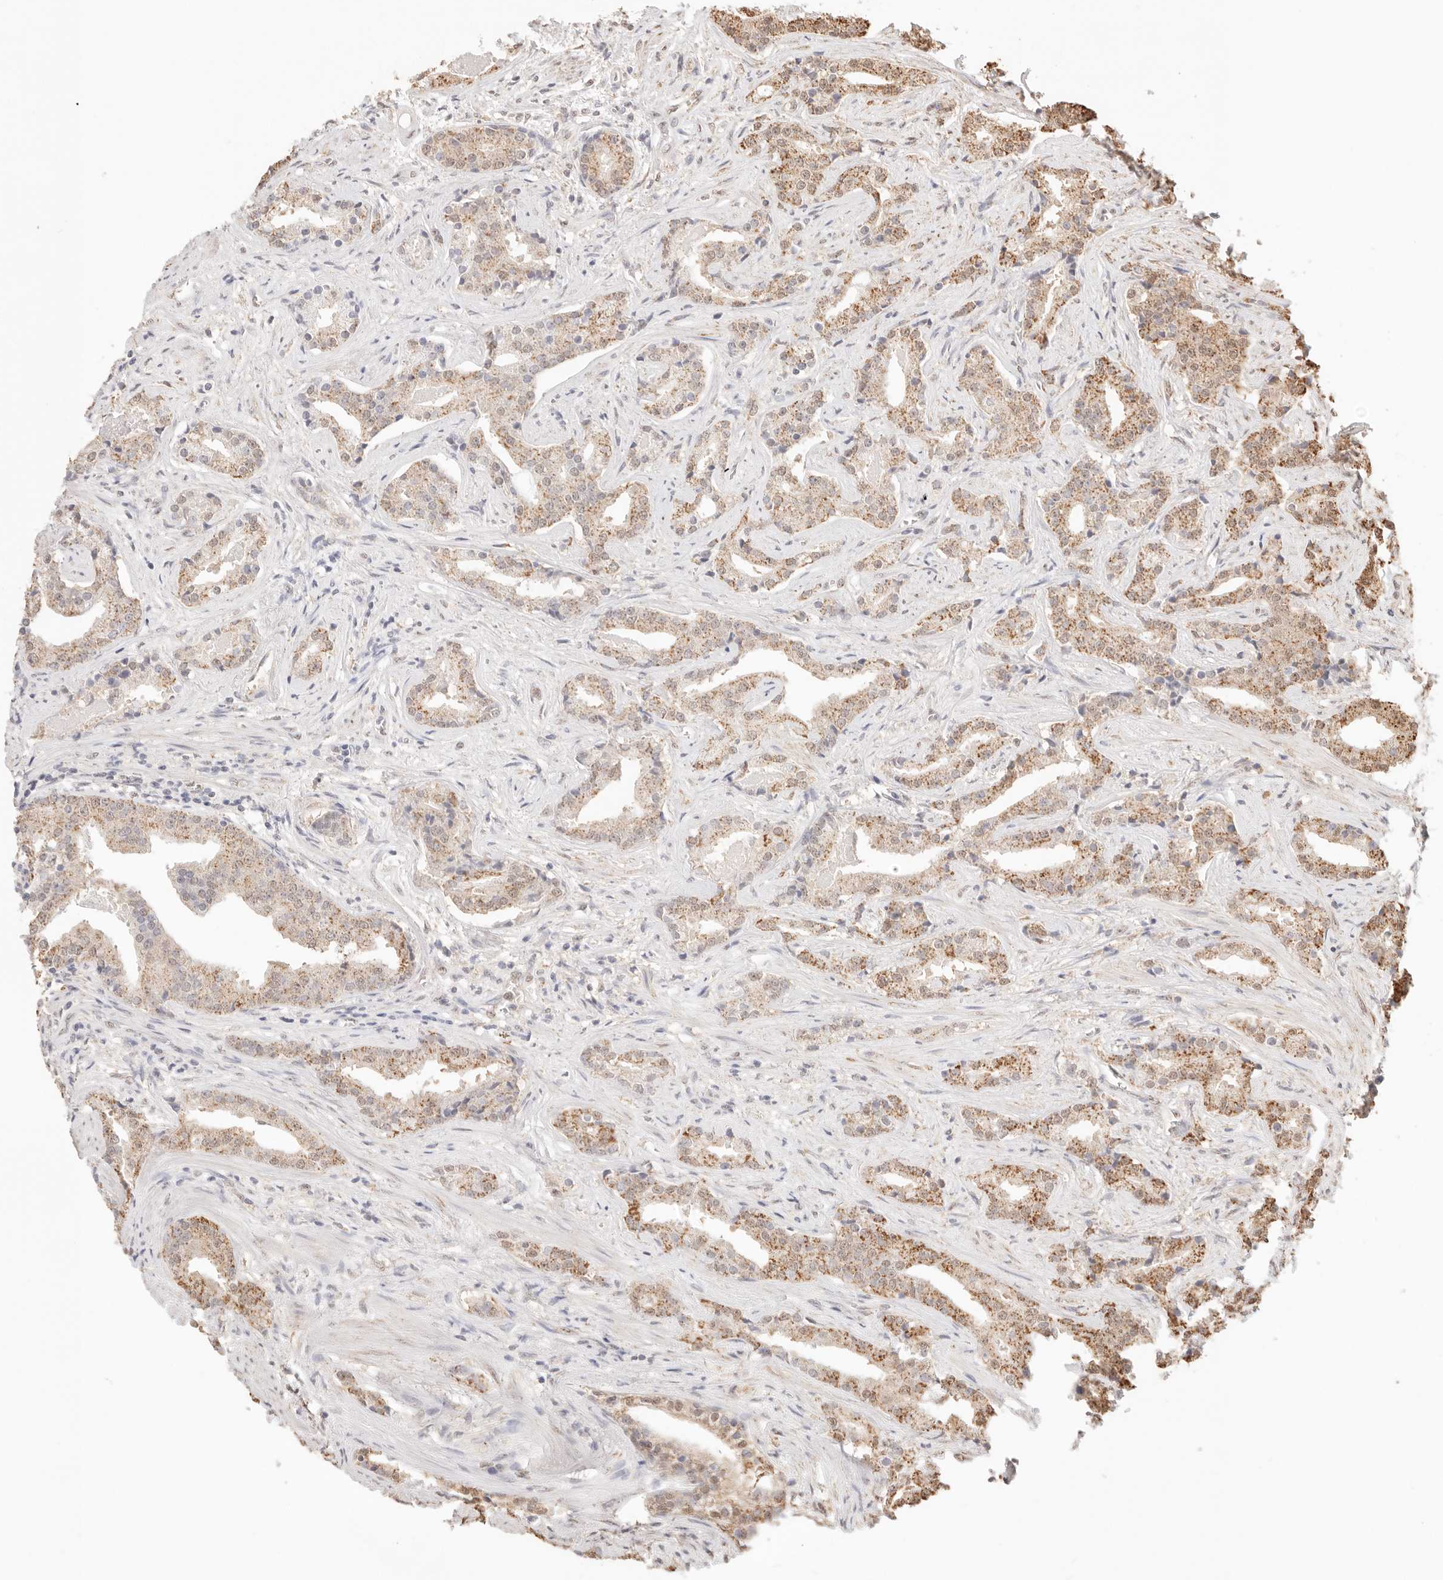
{"staining": {"intensity": "moderate", "quantity": "25%-75%", "location": "cytoplasmic/membranous"}, "tissue": "prostate cancer", "cell_type": "Tumor cells", "image_type": "cancer", "snomed": [{"axis": "morphology", "description": "Adenocarcinoma, Low grade"}, {"axis": "topography", "description": "Prostate"}], "caption": "An image of low-grade adenocarcinoma (prostate) stained for a protein demonstrates moderate cytoplasmic/membranous brown staining in tumor cells. The protein of interest is shown in brown color, while the nuclei are stained blue.", "gene": "IL1R2", "patient": {"sex": "male", "age": 67}}